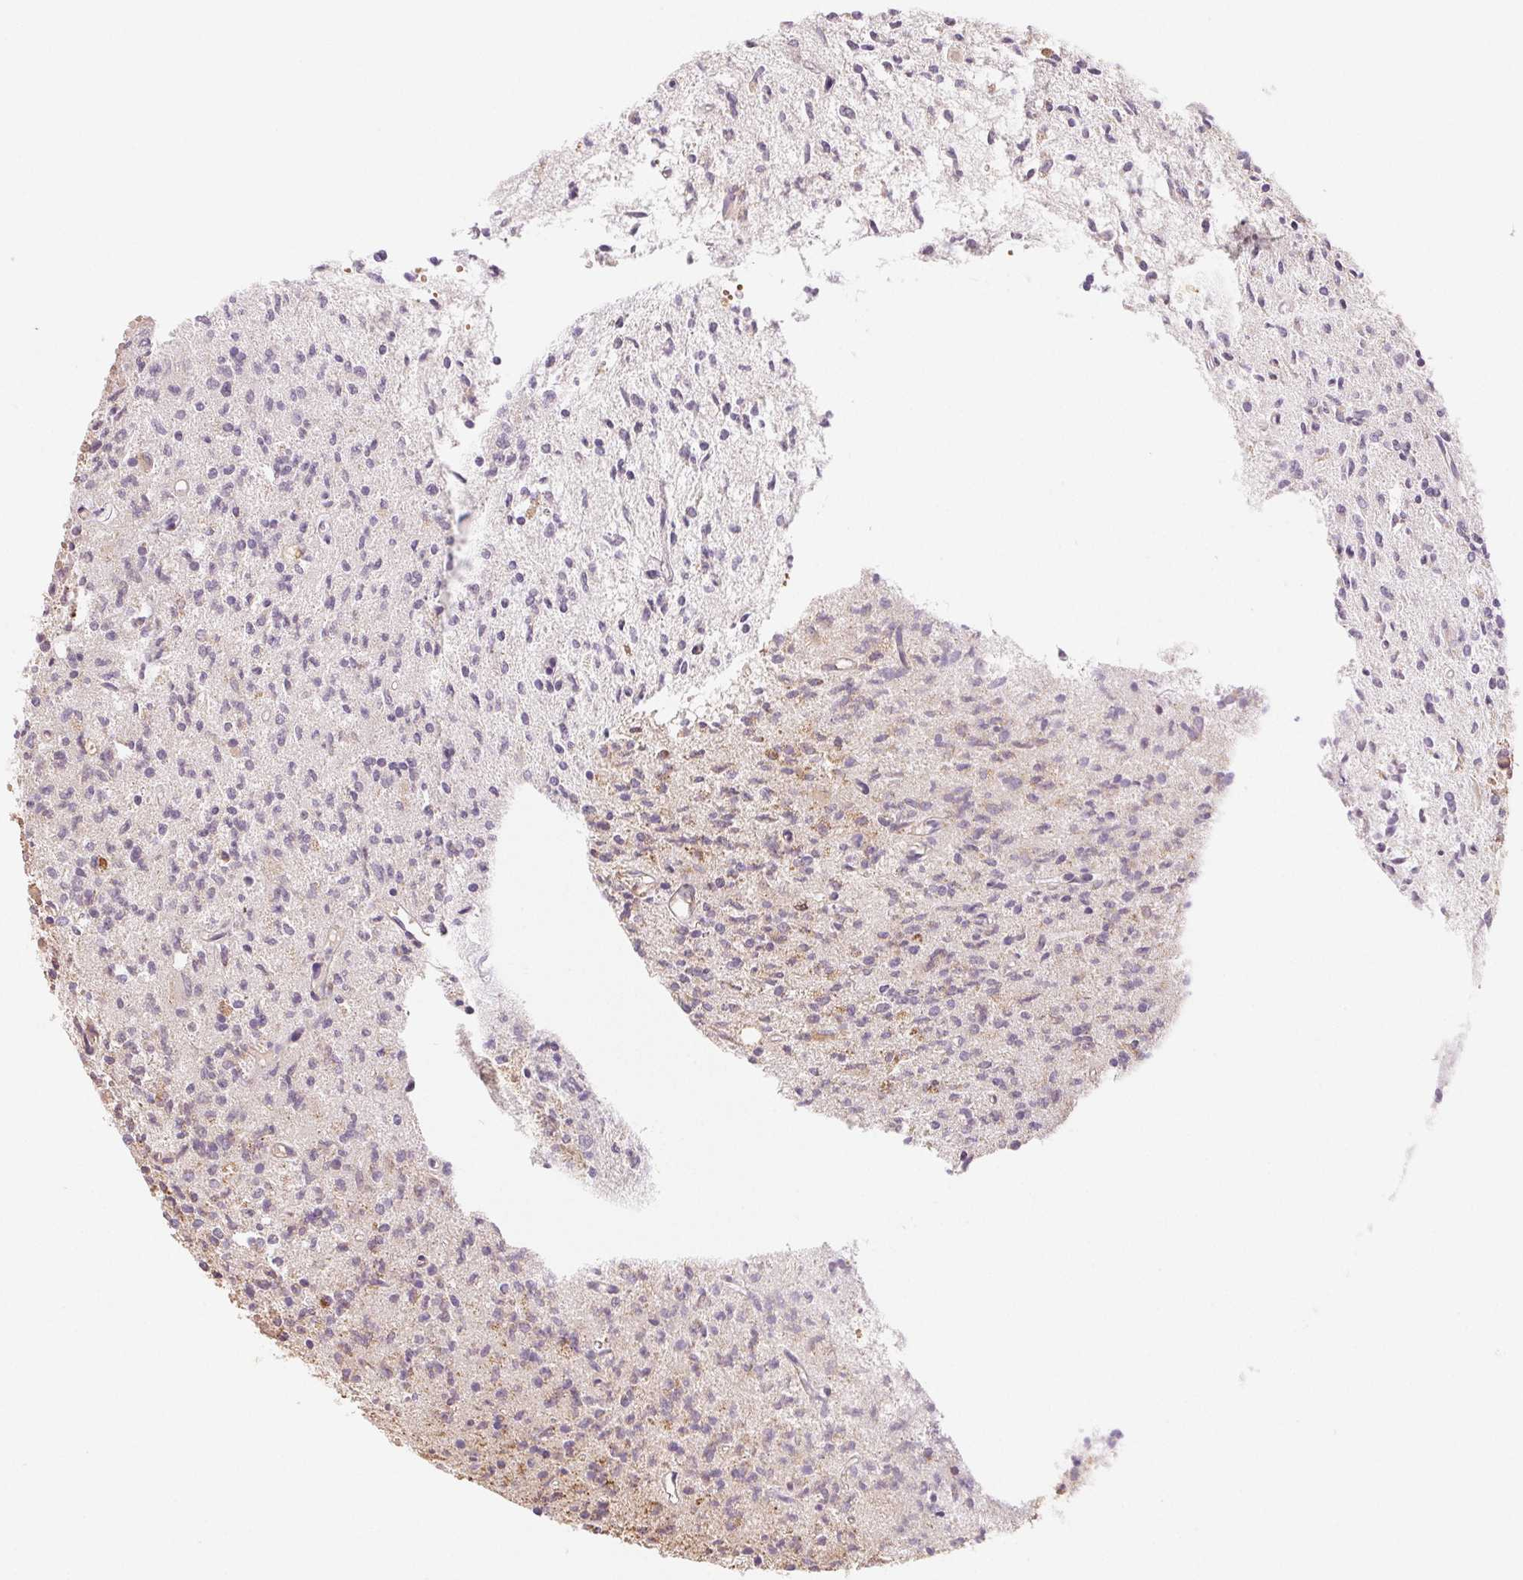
{"staining": {"intensity": "weak", "quantity": "<25%", "location": "cytoplasmic/membranous"}, "tissue": "glioma", "cell_type": "Tumor cells", "image_type": "cancer", "snomed": [{"axis": "morphology", "description": "Glioma, malignant, Low grade"}, {"axis": "topography", "description": "Brain"}], "caption": "DAB immunohistochemical staining of low-grade glioma (malignant) exhibits no significant staining in tumor cells.", "gene": "HINT2", "patient": {"sex": "male", "age": 64}}